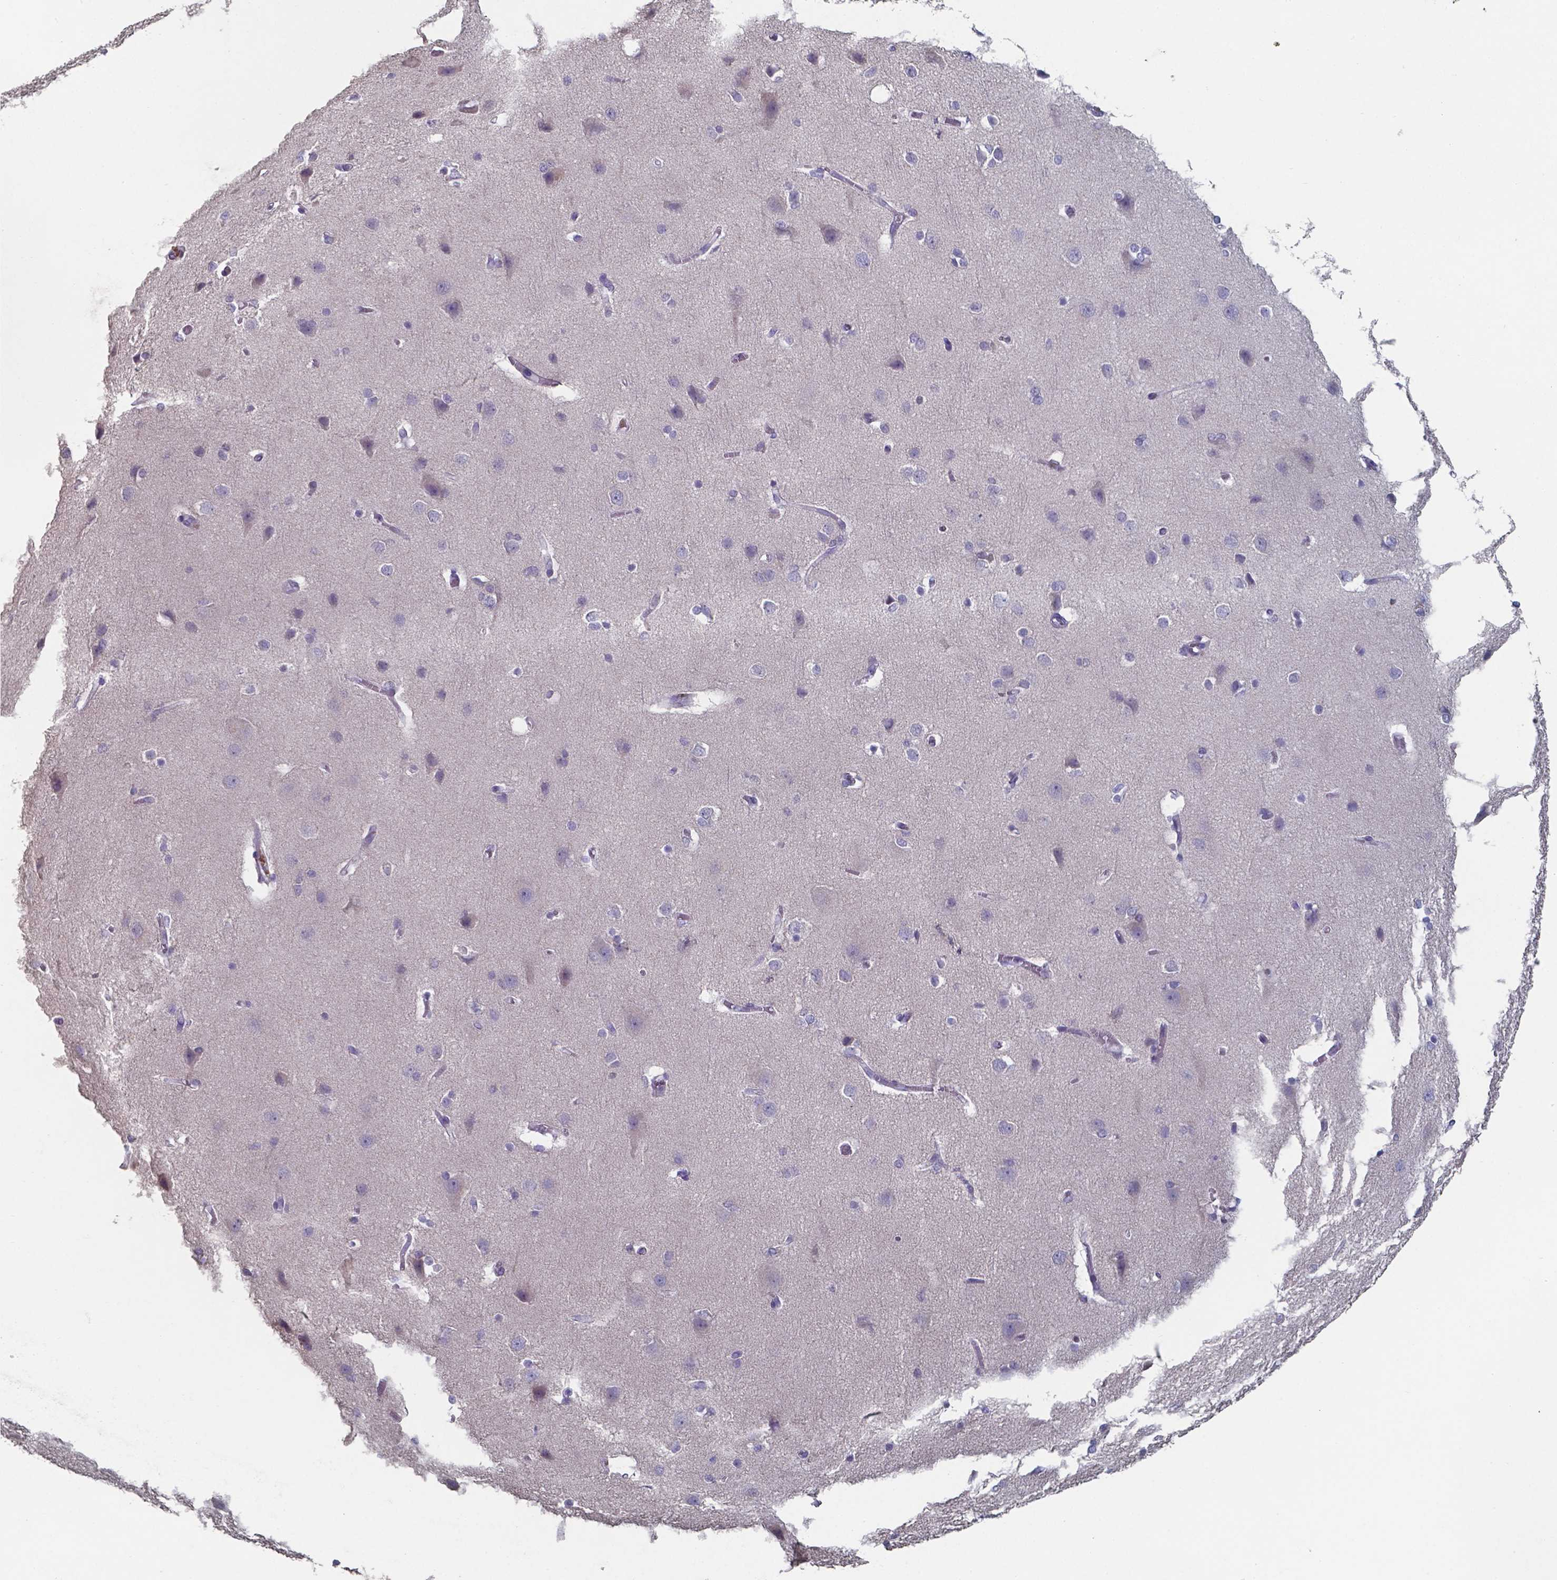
{"staining": {"intensity": "negative", "quantity": "none", "location": "none"}, "tissue": "cerebral cortex", "cell_type": "Endothelial cells", "image_type": "normal", "snomed": [{"axis": "morphology", "description": "Normal tissue, NOS"}, {"axis": "topography", "description": "Cerebral cortex"}], "caption": "High power microscopy histopathology image of an IHC image of normal cerebral cortex, revealing no significant expression in endothelial cells. Nuclei are stained in blue.", "gene": "FOXJ1", "patient": {"sex": "male", "age": 37}}